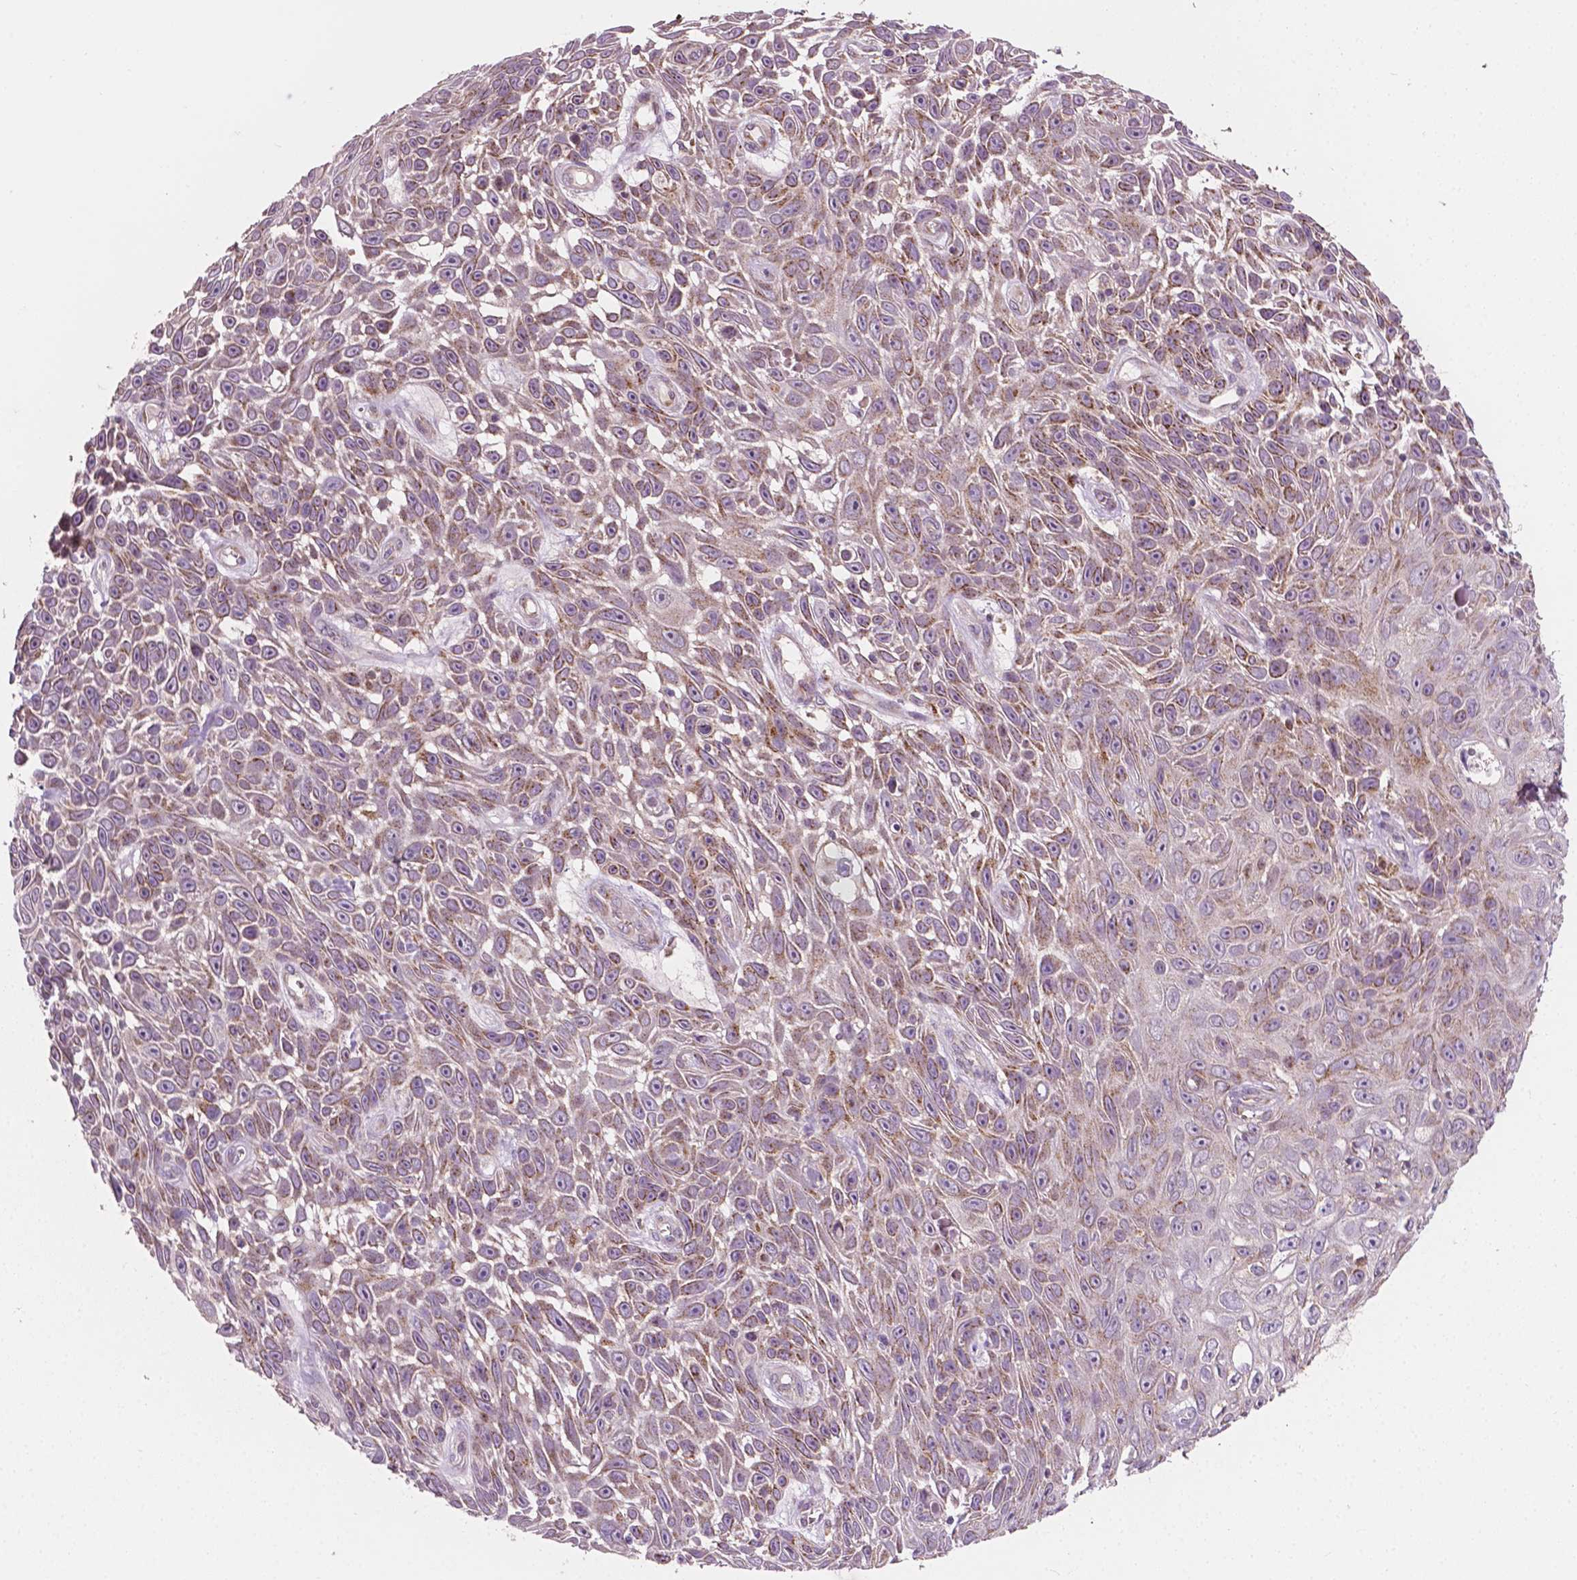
{"staining": {"intensity": "moderate", "quantity": ">75%", "location": "cytoplasmic/membranous"}, "tissue": "skin cancer", "cell_type": "Tumor cells", "image_type": "cancer", "snomed": [{"axis": "morphology", "description": "Squamous cell carcinoma, NOS"}, {"axis": "topography", "description": "Skin"}], "caption": "Squamous cell carcinoma (skin) stained with a protein marker exhibits moderate staining in tumor cells.", "gene": "EBAG9", "patient": {"sex": "male", "age": 82}}